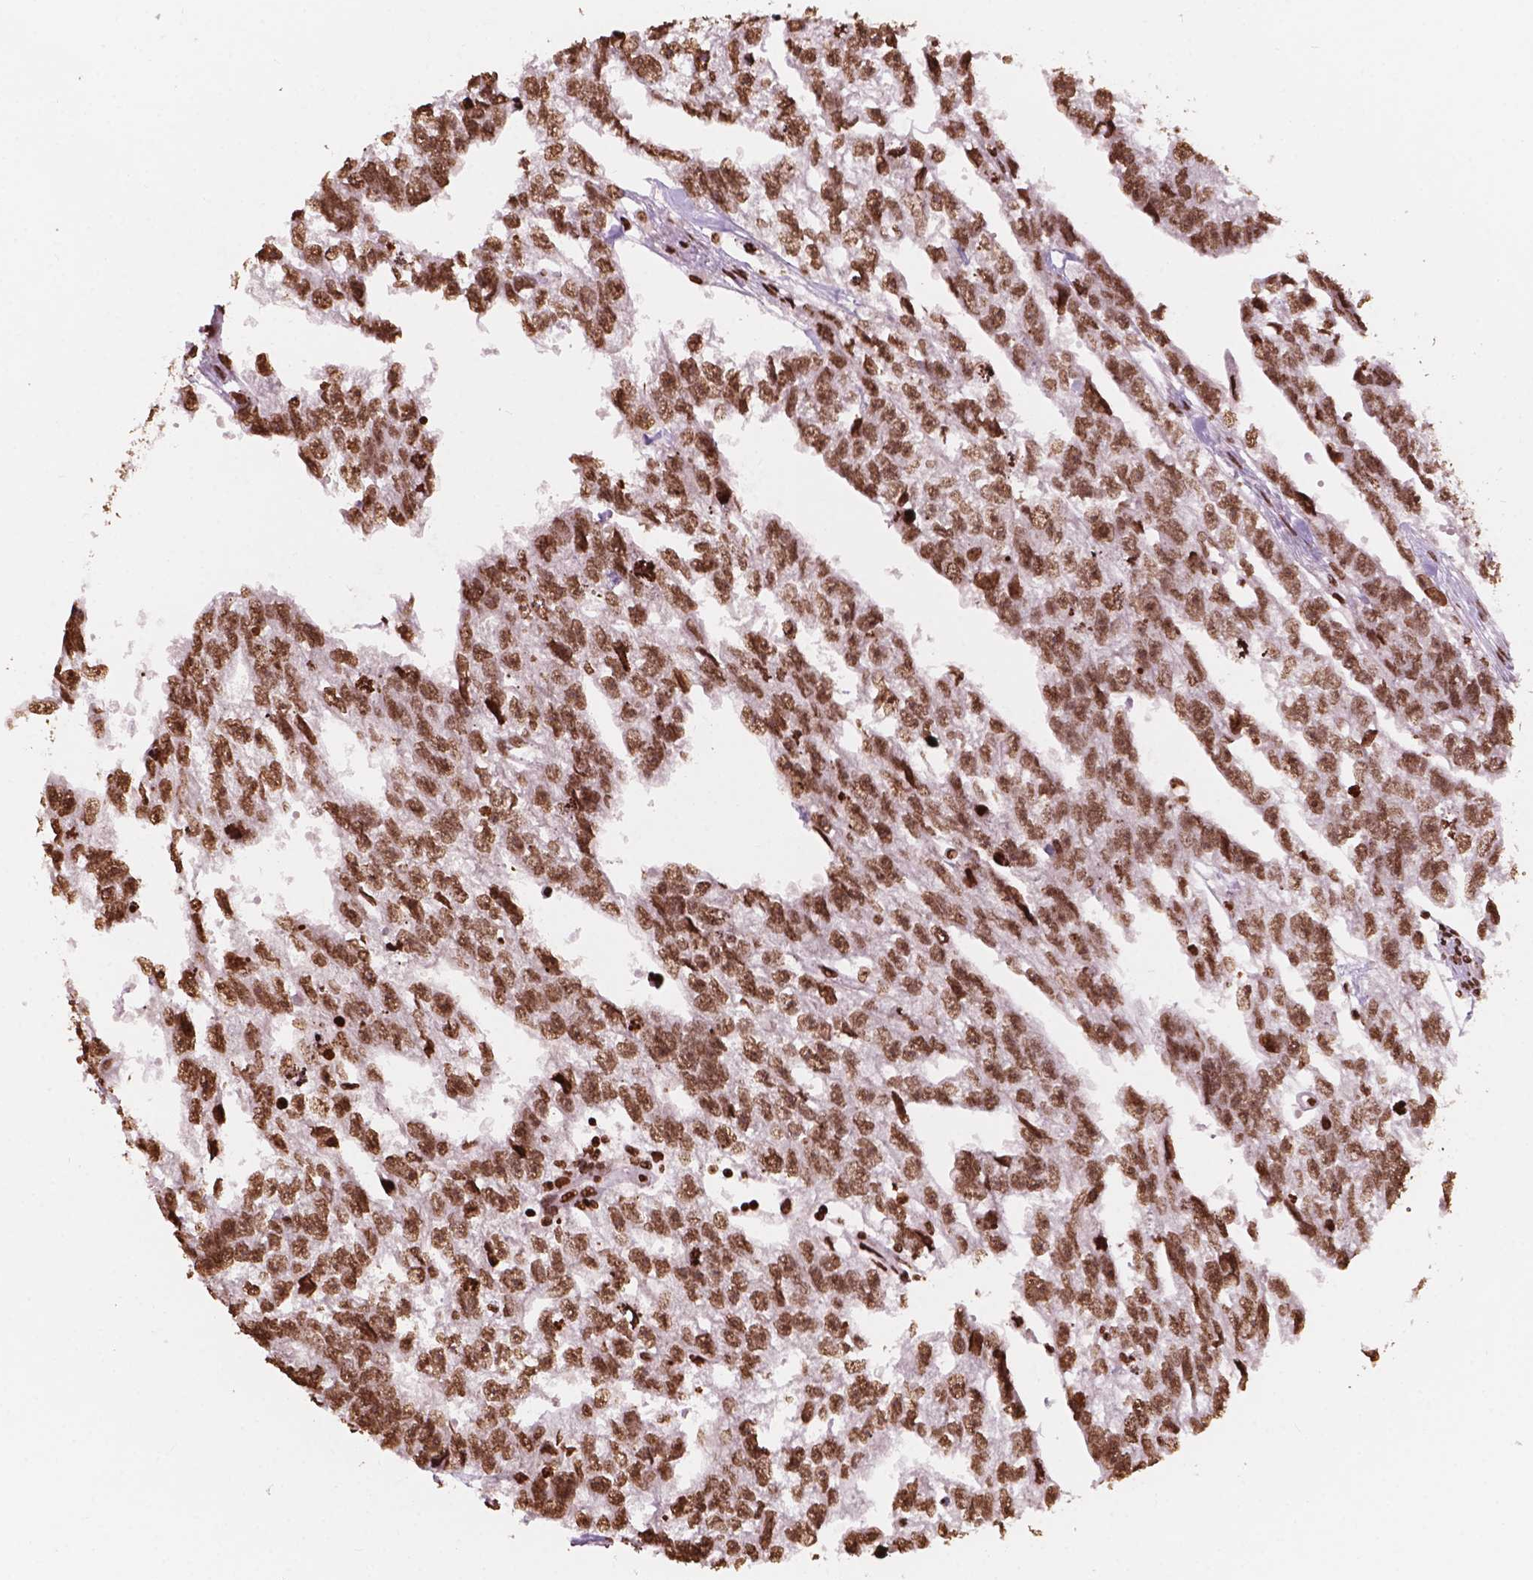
{"staining": {"intensity": "moderate", "quantity": ">75%", "location": "nuclear"}, "tissue": "testis cancer", "cell_type": "Tumor cells", "image_type": "cancer", "snomed": [{"axis": "morphology", "description": "Carcinoma, Embryonal, NOS"}, {"axis": "morphology", "description": "Teratoma, malignant, NOS"}, {"axis": "topography", "description": "Testis"}], "caption": "IHC of testis cancer demonstrates medium levels of moderate nuclear positivity in approximately >75% of tumor cells.", "gene": "H3C7", "patient": {"sex": "male", "age": 44}}